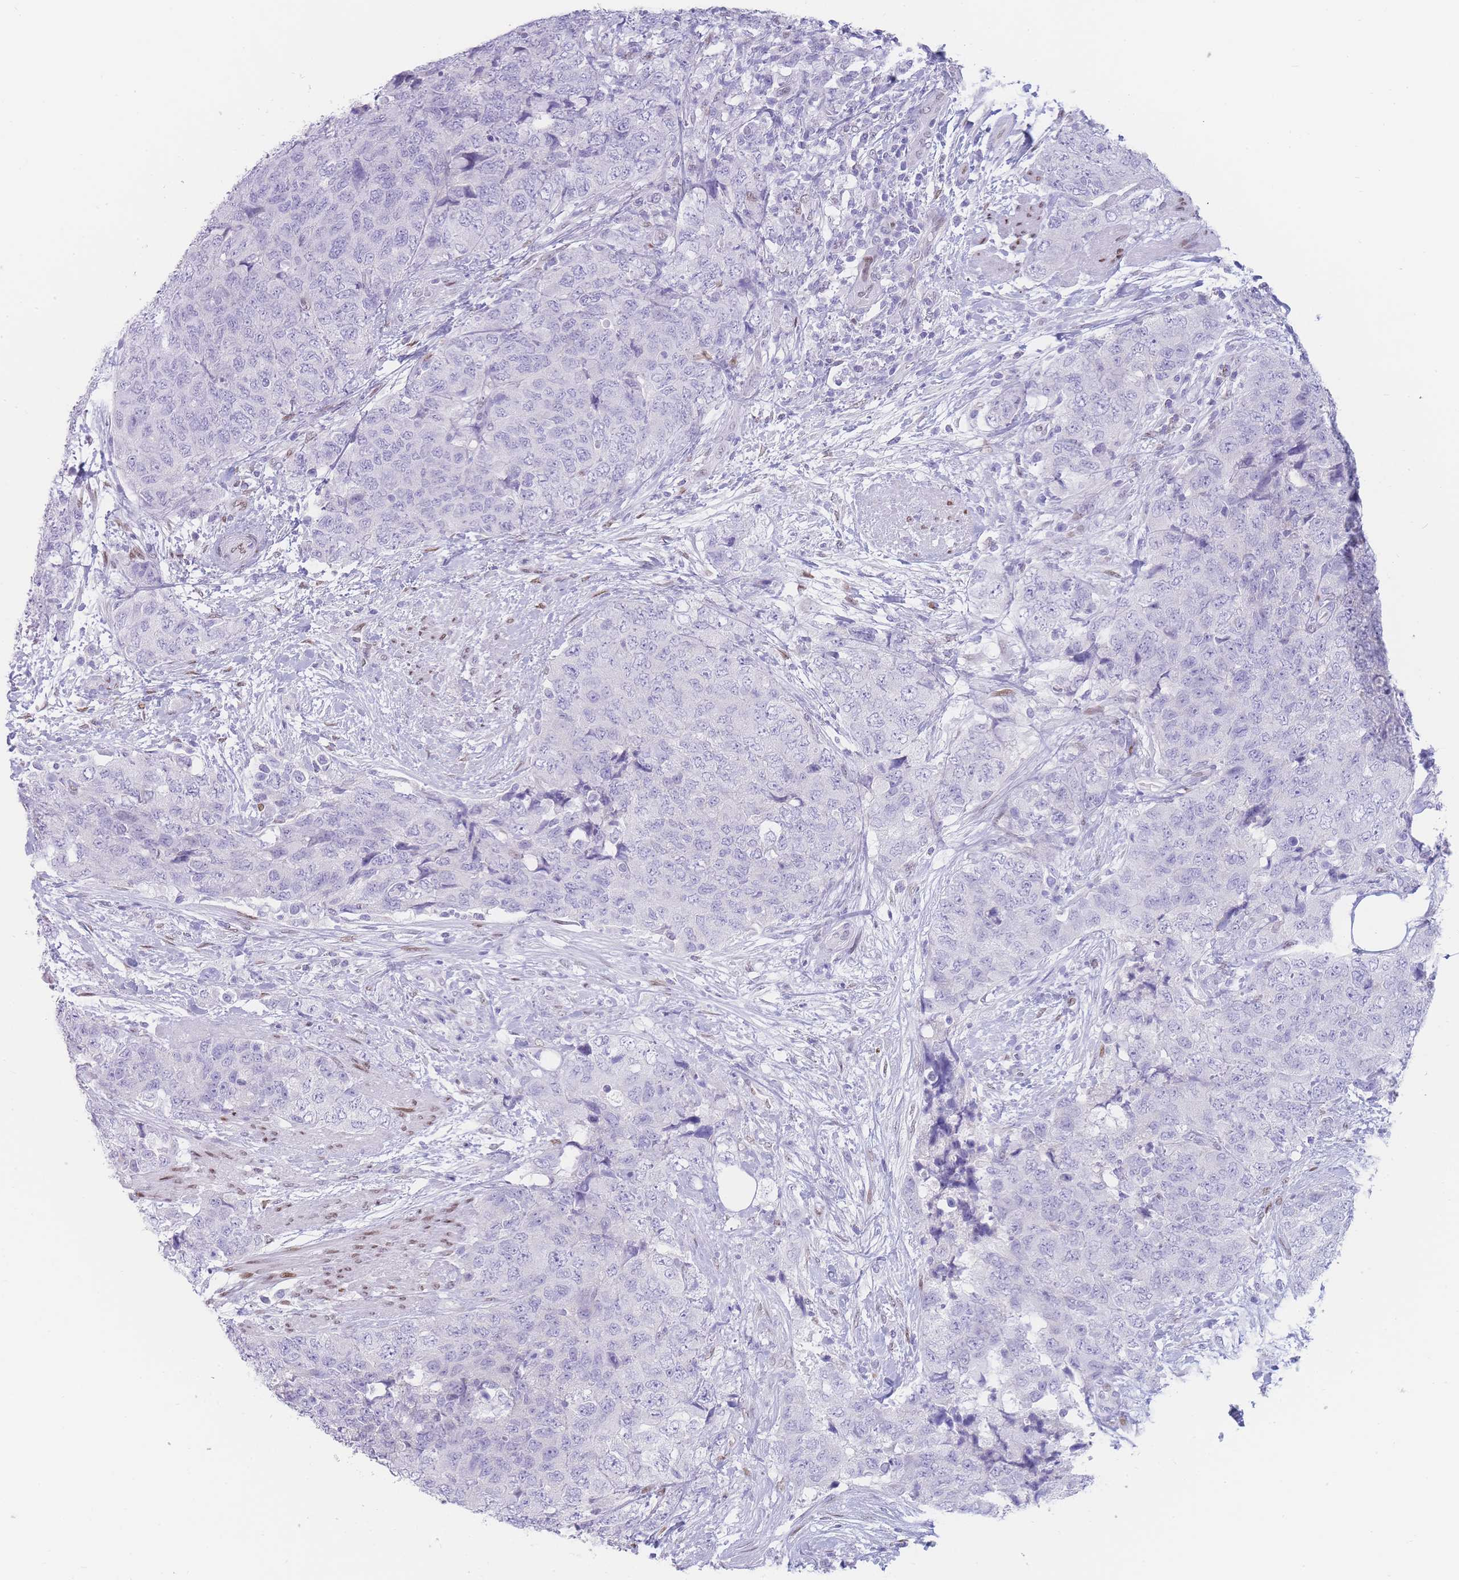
{"staining": {"intensity": "negative", "quantity": "none", "location": "none"}, "tissue": "urothelial cancer", "cell_type": "Tumor cells", "image_type": "cancer", "snomed": [{"axis": "morphology", "description": "Urothelial carcinoma, High grade"}, {"axis": "topography", "description": "Urinary bladder"}], "caption": "This is an IHC micrograph of human urothelial cancer. There is no staining in tumor cells.", "gene": "PSMB5", "patient": {"sex": "female", "age": 78}}